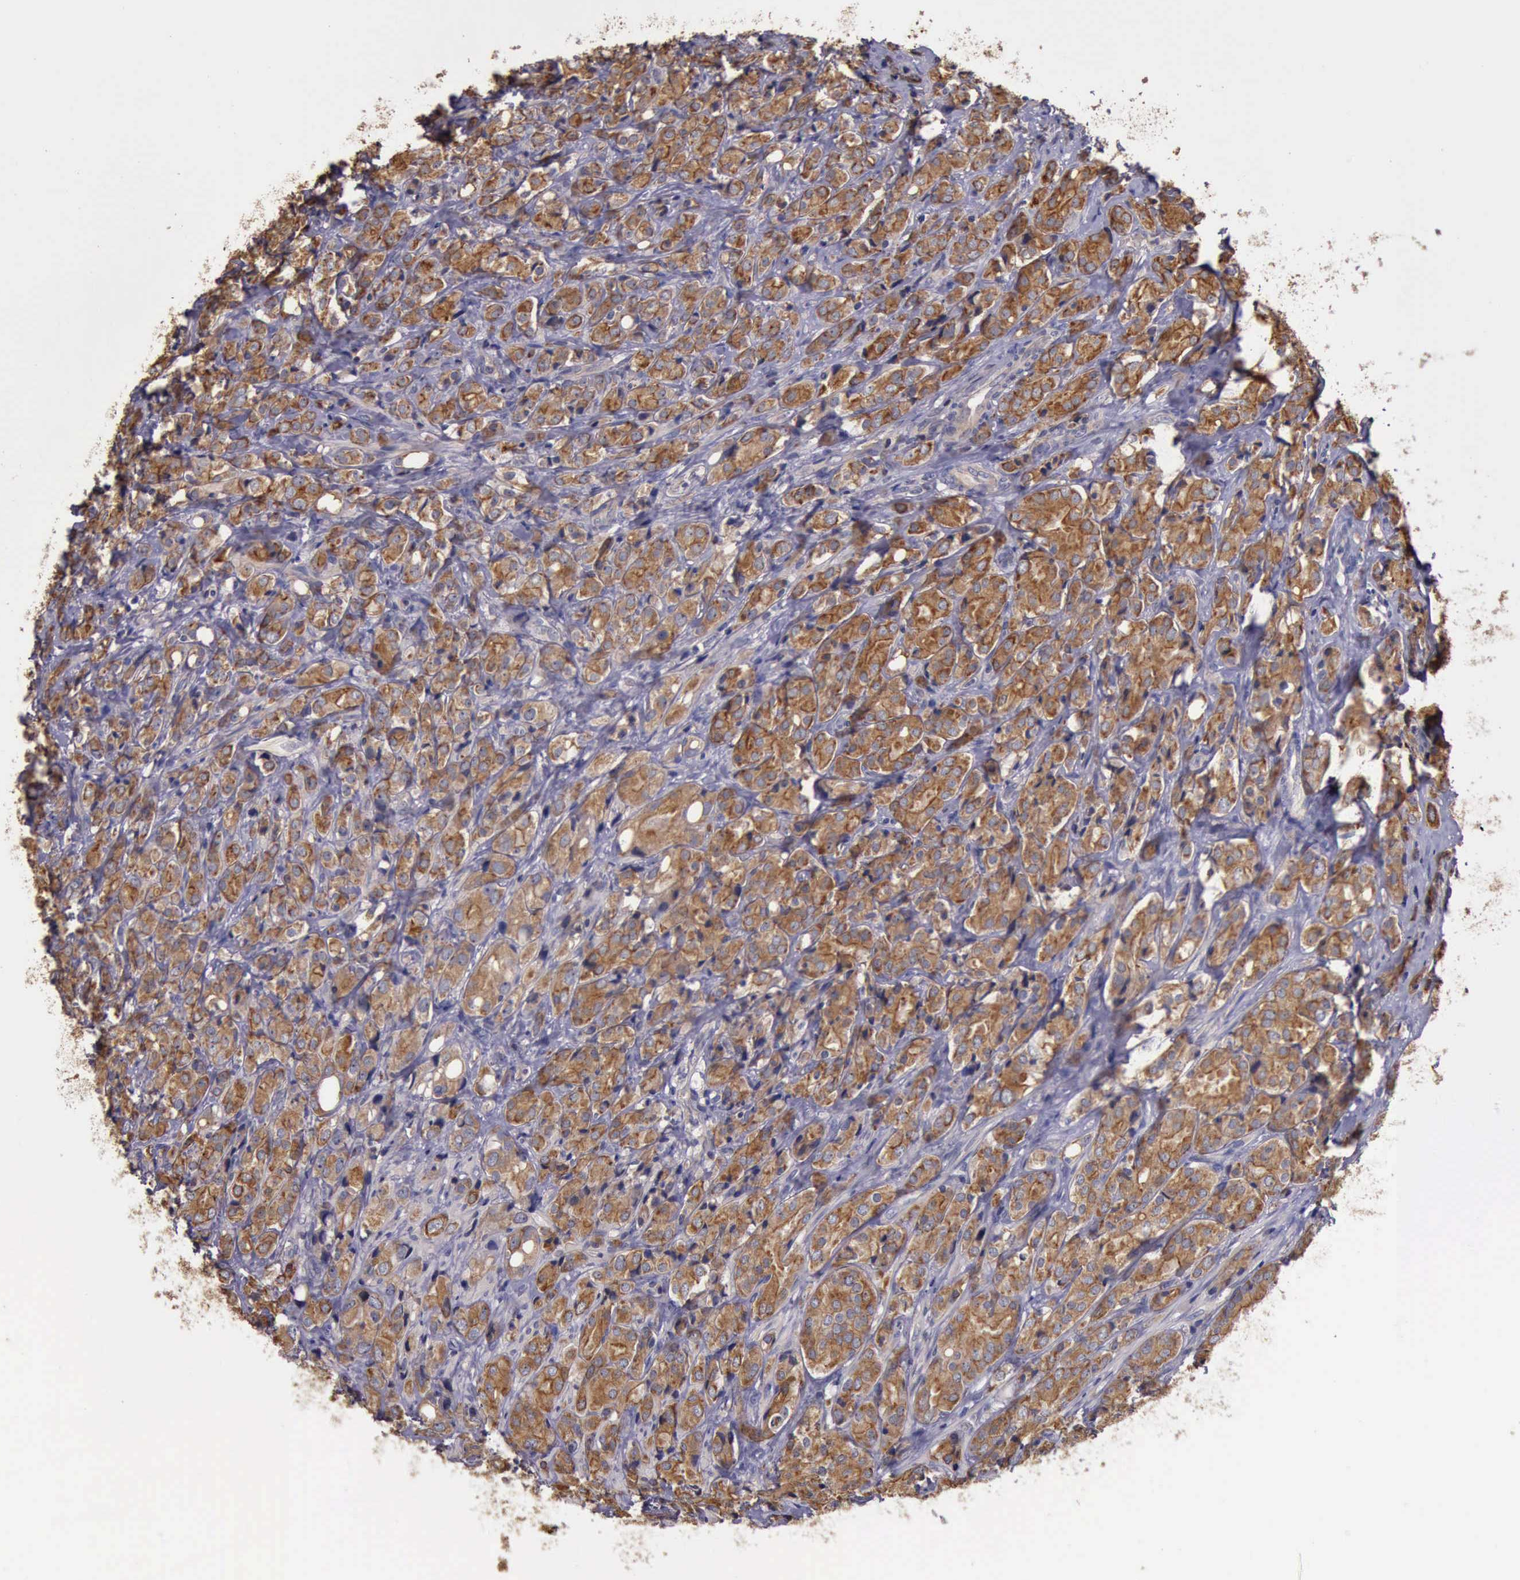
{"staining": {"intensity": "moderate", "quantity": ">75%", "location": "cytoplasmic/membranous"}, "tissue": "prostate cancer", "cell_type": "Tumor cells", "image_type": "cancer", "snomed": [{"axis": "morphology", "description": "Adenocarcinoma, High grade"}, {"axis": "topography", "description": "Prostate"}], "caption": "Prostate cancer (high-grade adenocarcinoma) stained with a brown dye reveals moderate cytoplasmic/membranous positive staining in approximately >75% of tumor cells.", "gene": "RAB39B", "patient": {"sex": "male", "age": 68}}